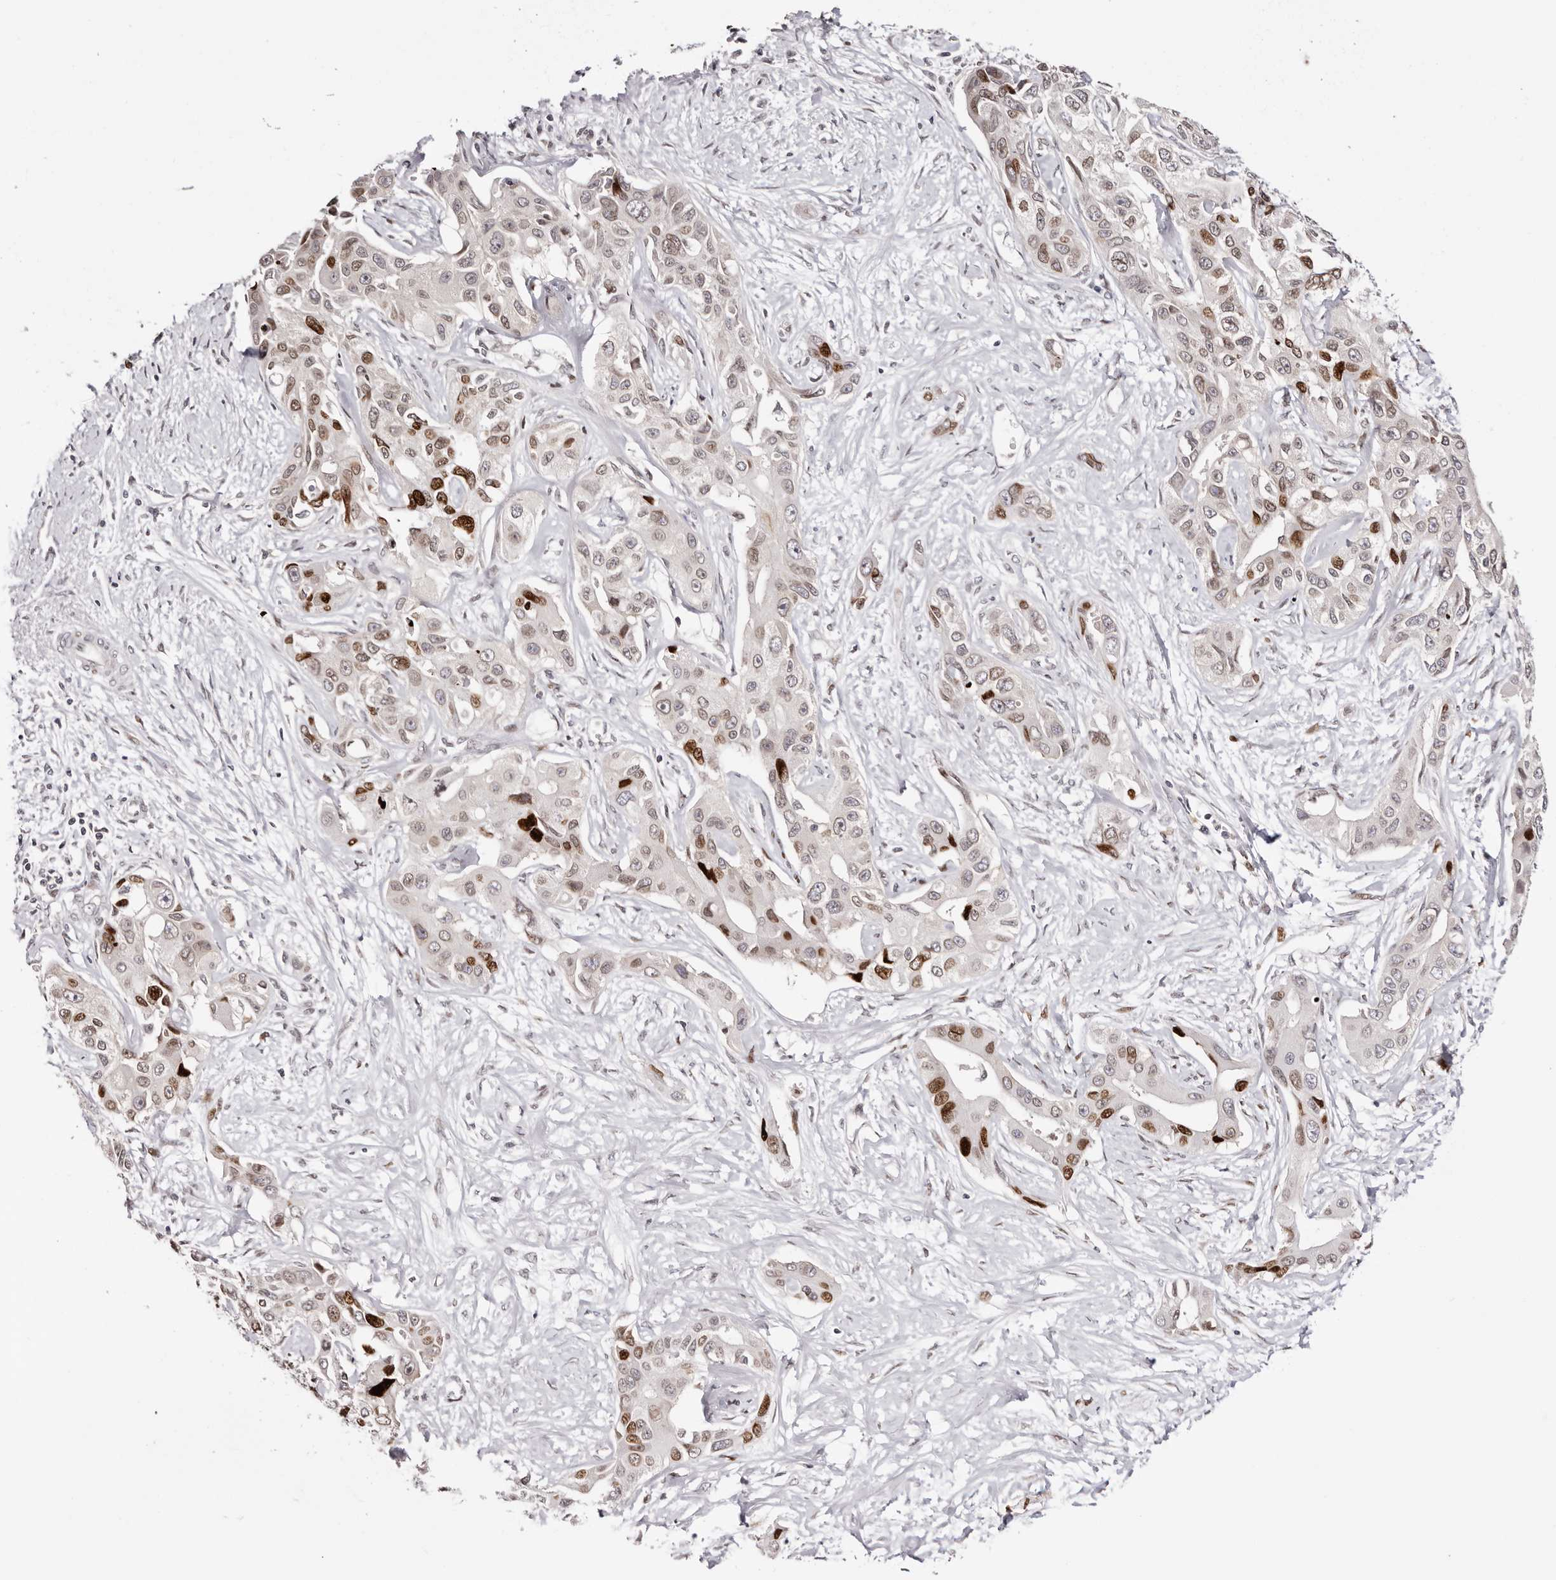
{"staining": {"intensity": "strong", "quantity": "25%-75%", "location": "nuclear"}, "tissue": "liver cancer", "cell_type": "Tumor cells", "image_type": "cancer", "snomed": [{"axis": "morphology", "description": "Cholangiocarcinoma"}, {"axis": "topography", "description": "Liver"}], "caption": "Liver cancer (cholangiocarcinoma) tissue exhibits strong nuclear expression in about 25%-75% of tumor cells, visualized by immunohistochemistry. Using DAB (brown) and hematoxylin (blue) stains, captured at high magnification using brightfield microscopy.", "gene": "NUP153", "patient": {"sex": "male", "age": 59}}